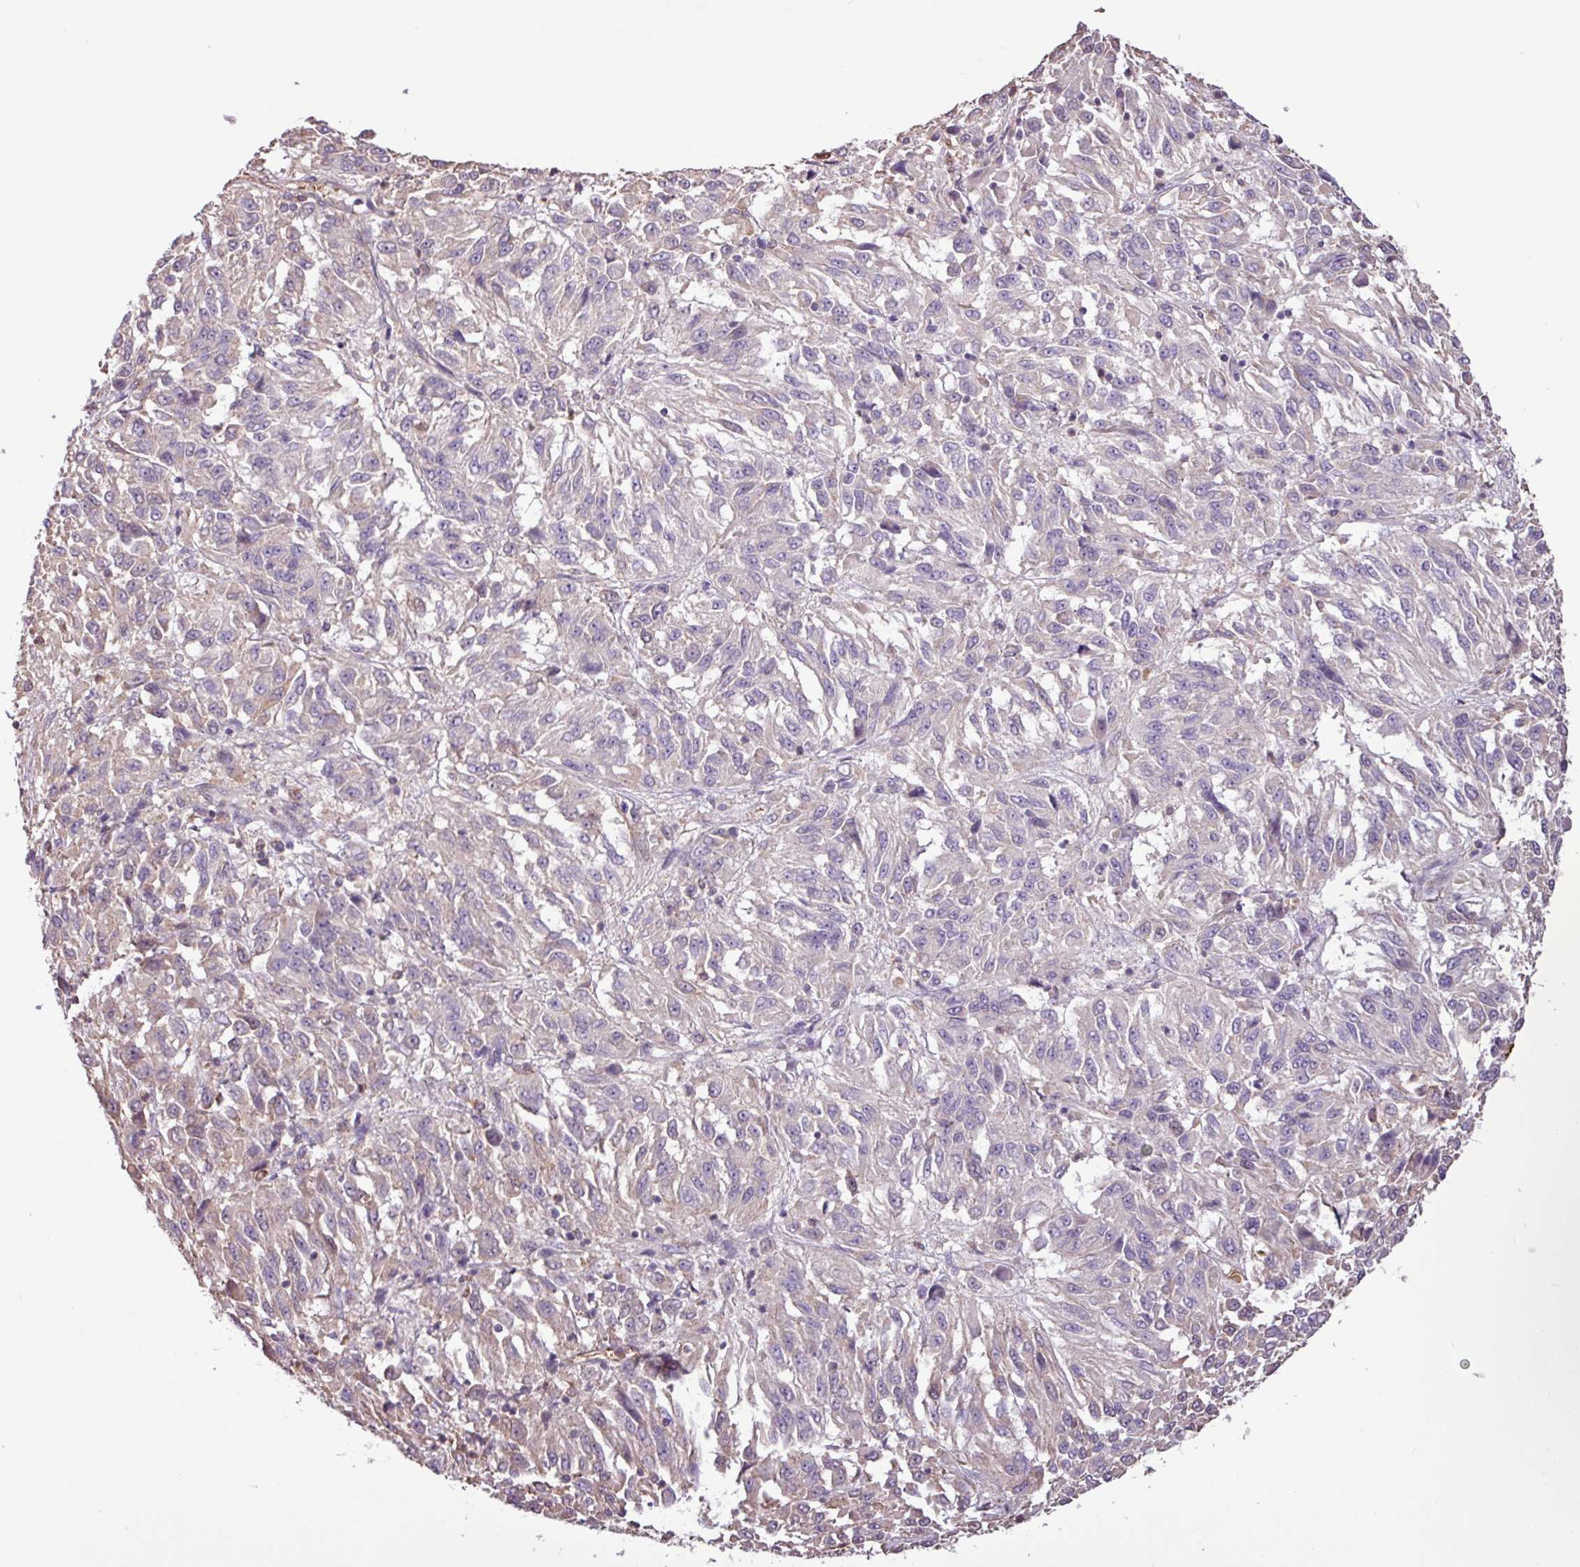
{"staining": {"intensity": "negative", "quantity": "none", "location": "none"}, "tissue": "melanoma", "cell_type": "Tumor cells", "image_type": "cancer", "snomed": [{"axis": "morphology", "description": "Malignant melanoma, Metastatic site"}, {"axis": "topography", "description": "Lung"}], "caption": "The photomicrograph reveals no significant staining in tumor cells of malignant melanoma (metastatic site).", "gene": "CHST11", "patient": {"sex": "male", "age": 64}}